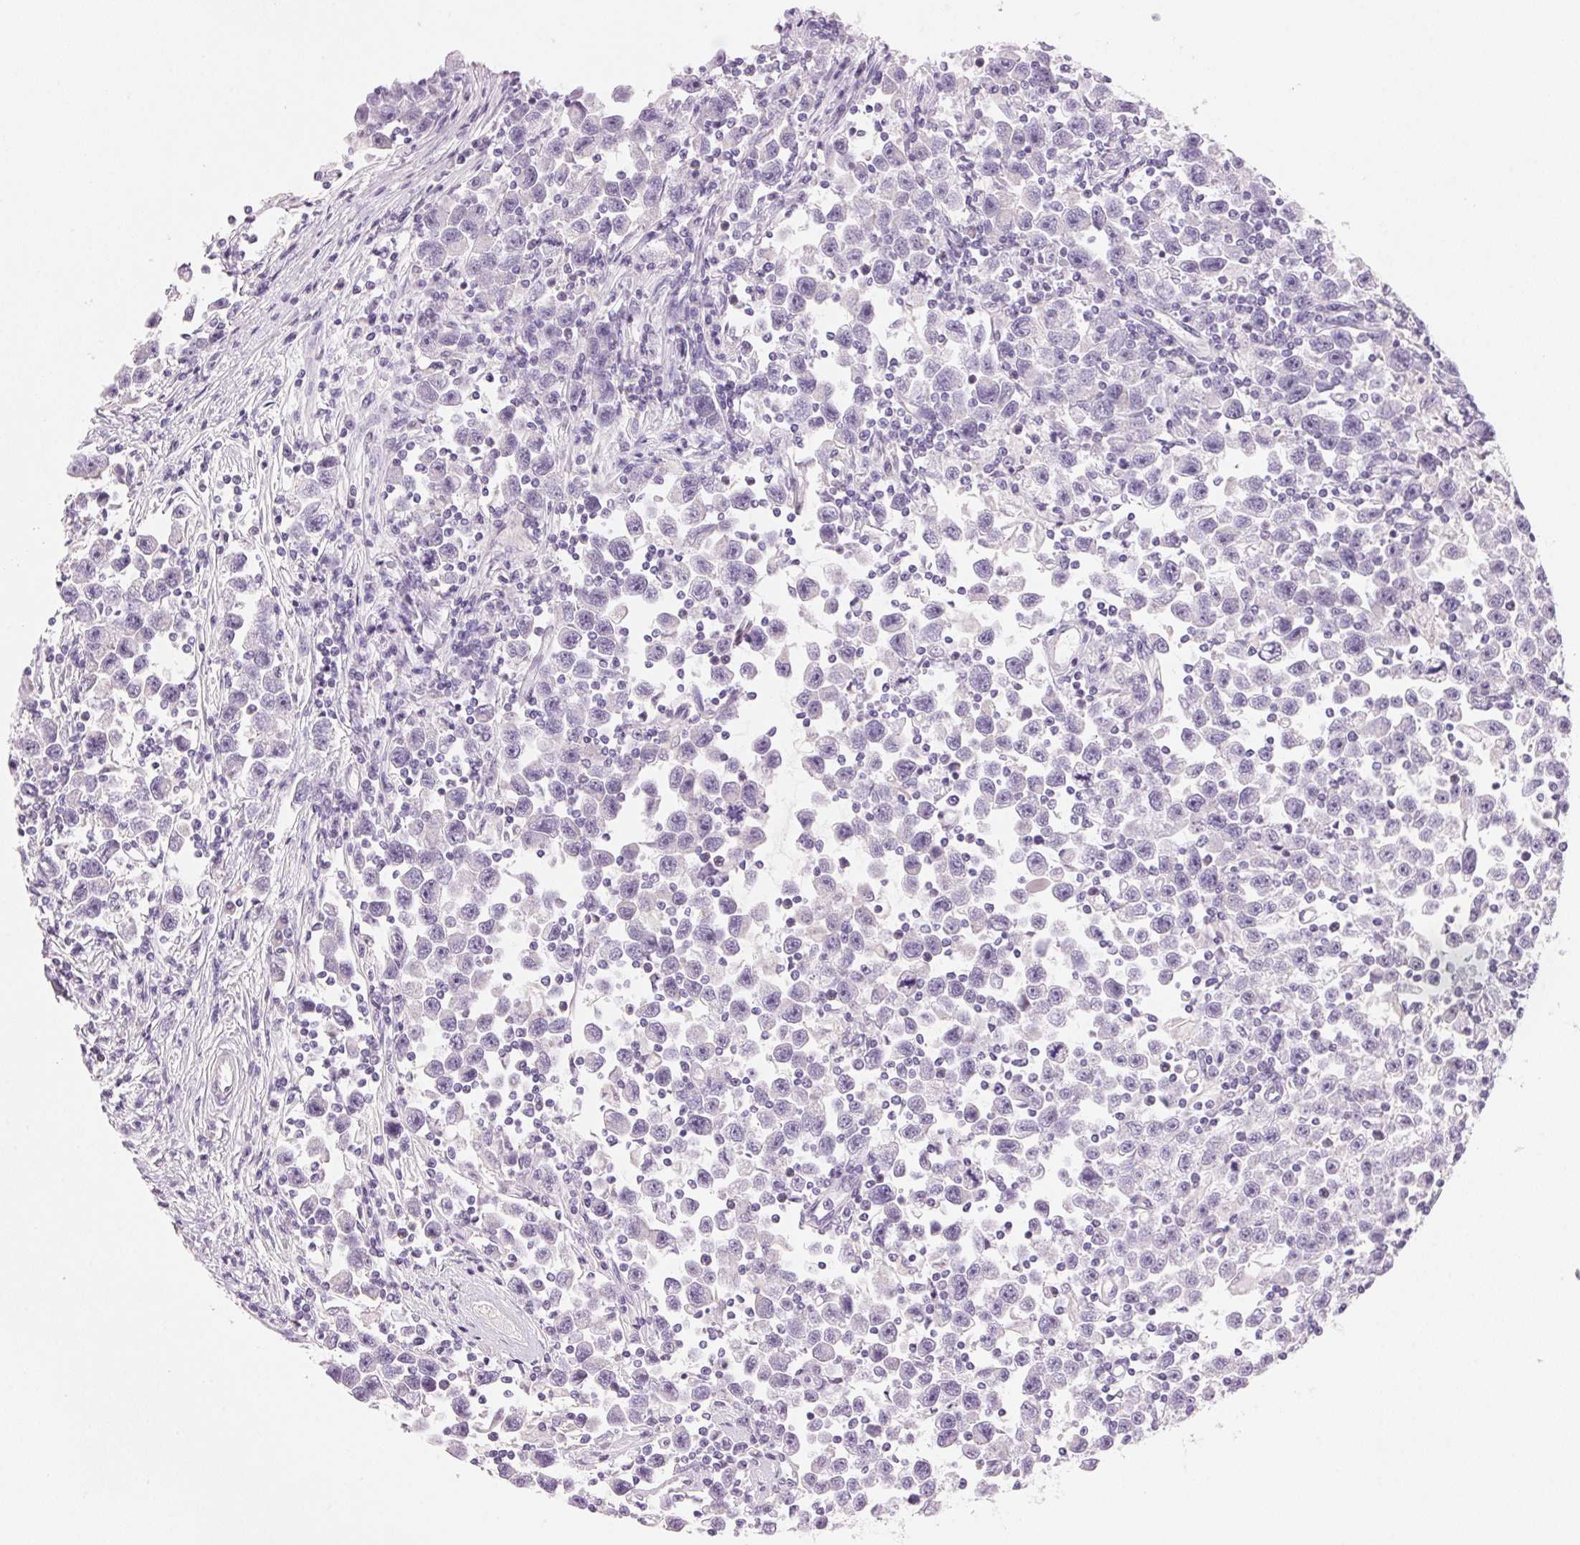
{"staining": {"intensity": "moderate", "quantity": "<25%", "location": "cytoplasmic/membranous"}, "tissue": "testis cancer", "cell_type": "Tumor cells", "image_type": "cancer", "snomed": [{"axis": "morphology", "description": "Seminoma, NOS"}, {"axis": "topography", "description": "Testis"}], "caption": "This micrograph shows immunohistochemistry staining of human seminoma (testis), with low moderate cytoplasmic/membranous staining in approximately <25% of tumor cells.", "gene": "CYP11B1", "patient": {"sex": "male", "age": 31}}